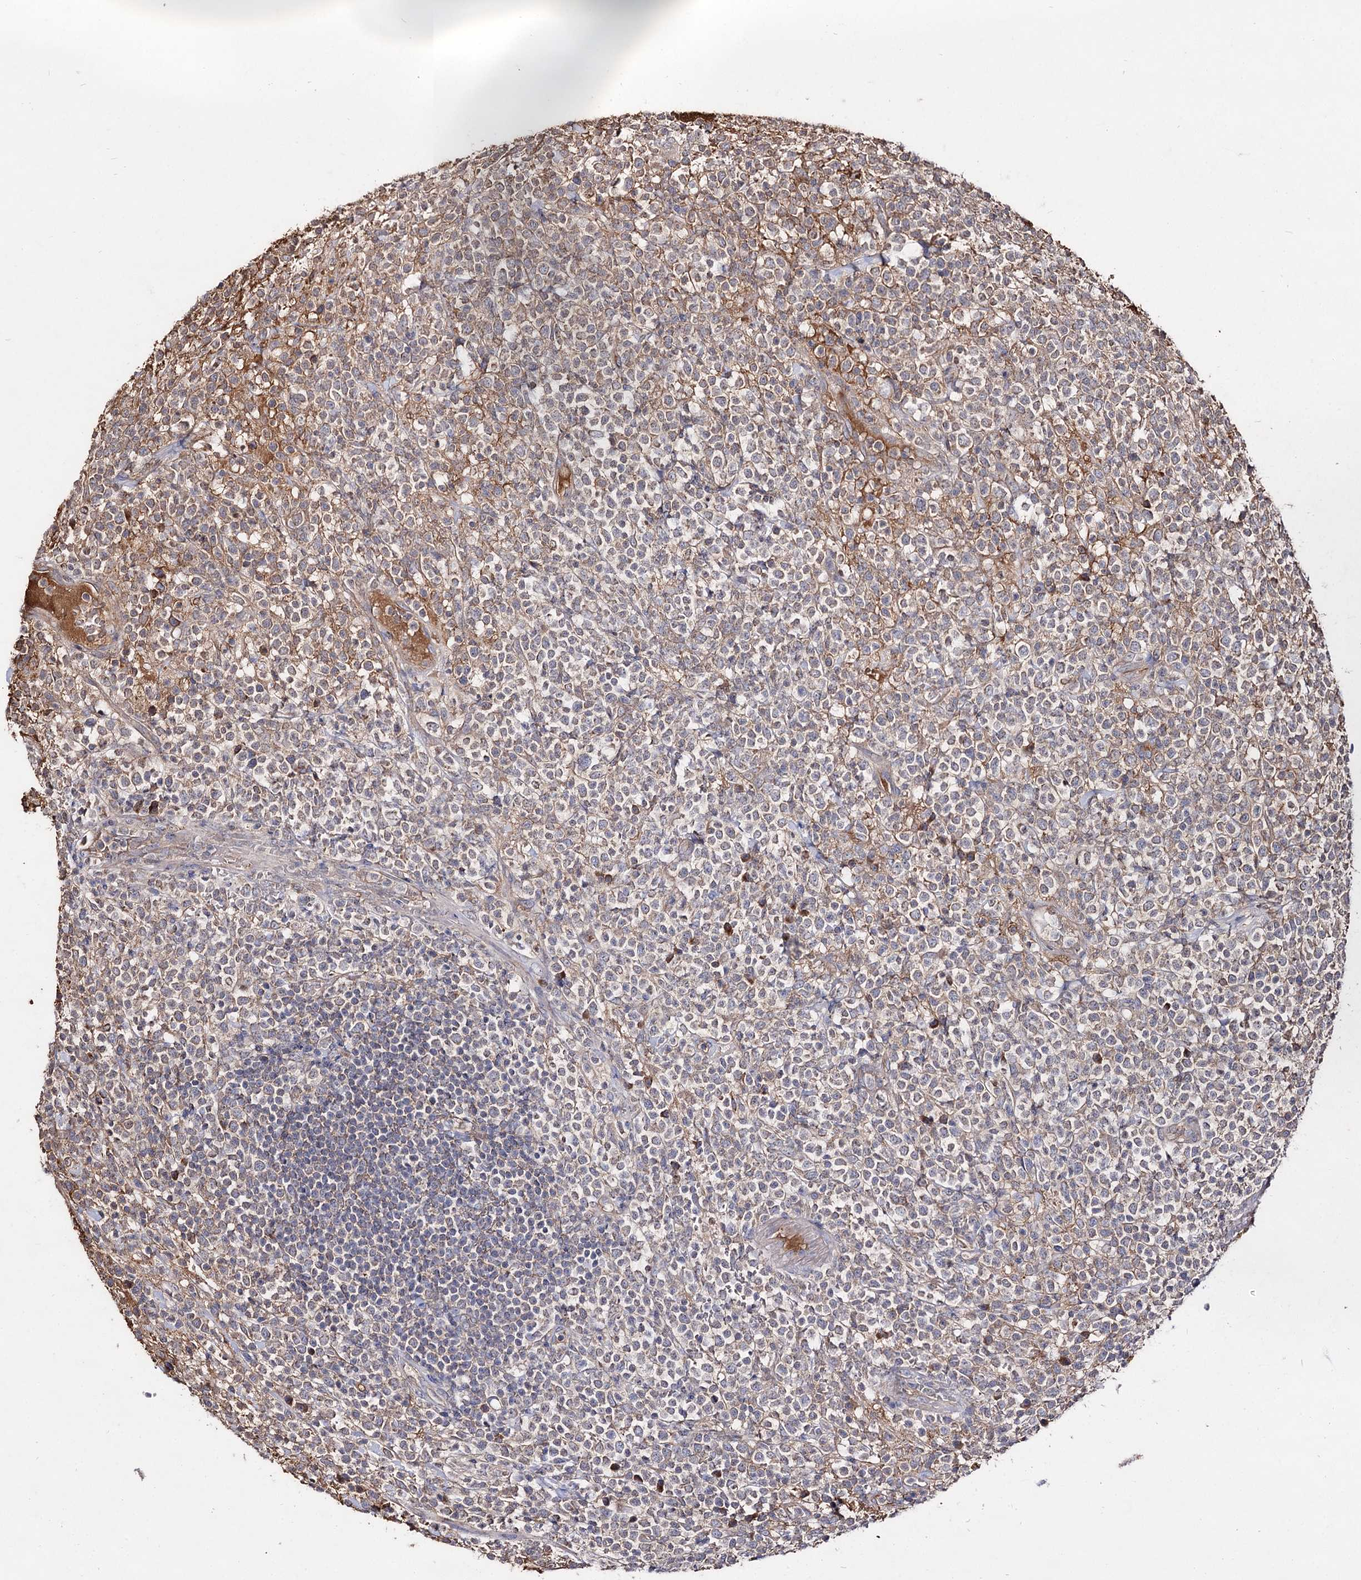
{"staining": {"intensity": "weak", "quantity": "25%-75%", "location": "cytoplasmic/membranous"}, "tissue": "lymphoma", "cell_type": "Tumor cells", "image_type": "cancer", "snomed": [{"axis": "morphology", "description": "Malignant lymphoma, non-Hodgkin's type, High grade"}, {"axis": "topography", "description": "Colon"}], "caption": "Immunohistochemical staining of human lymphoma reveals weak cytoplasmic/membranous protein expression in about 25%-75% of tumor cells.", "gene": "ARFIP2", "patient": {"sex": "female", "age": 53}}